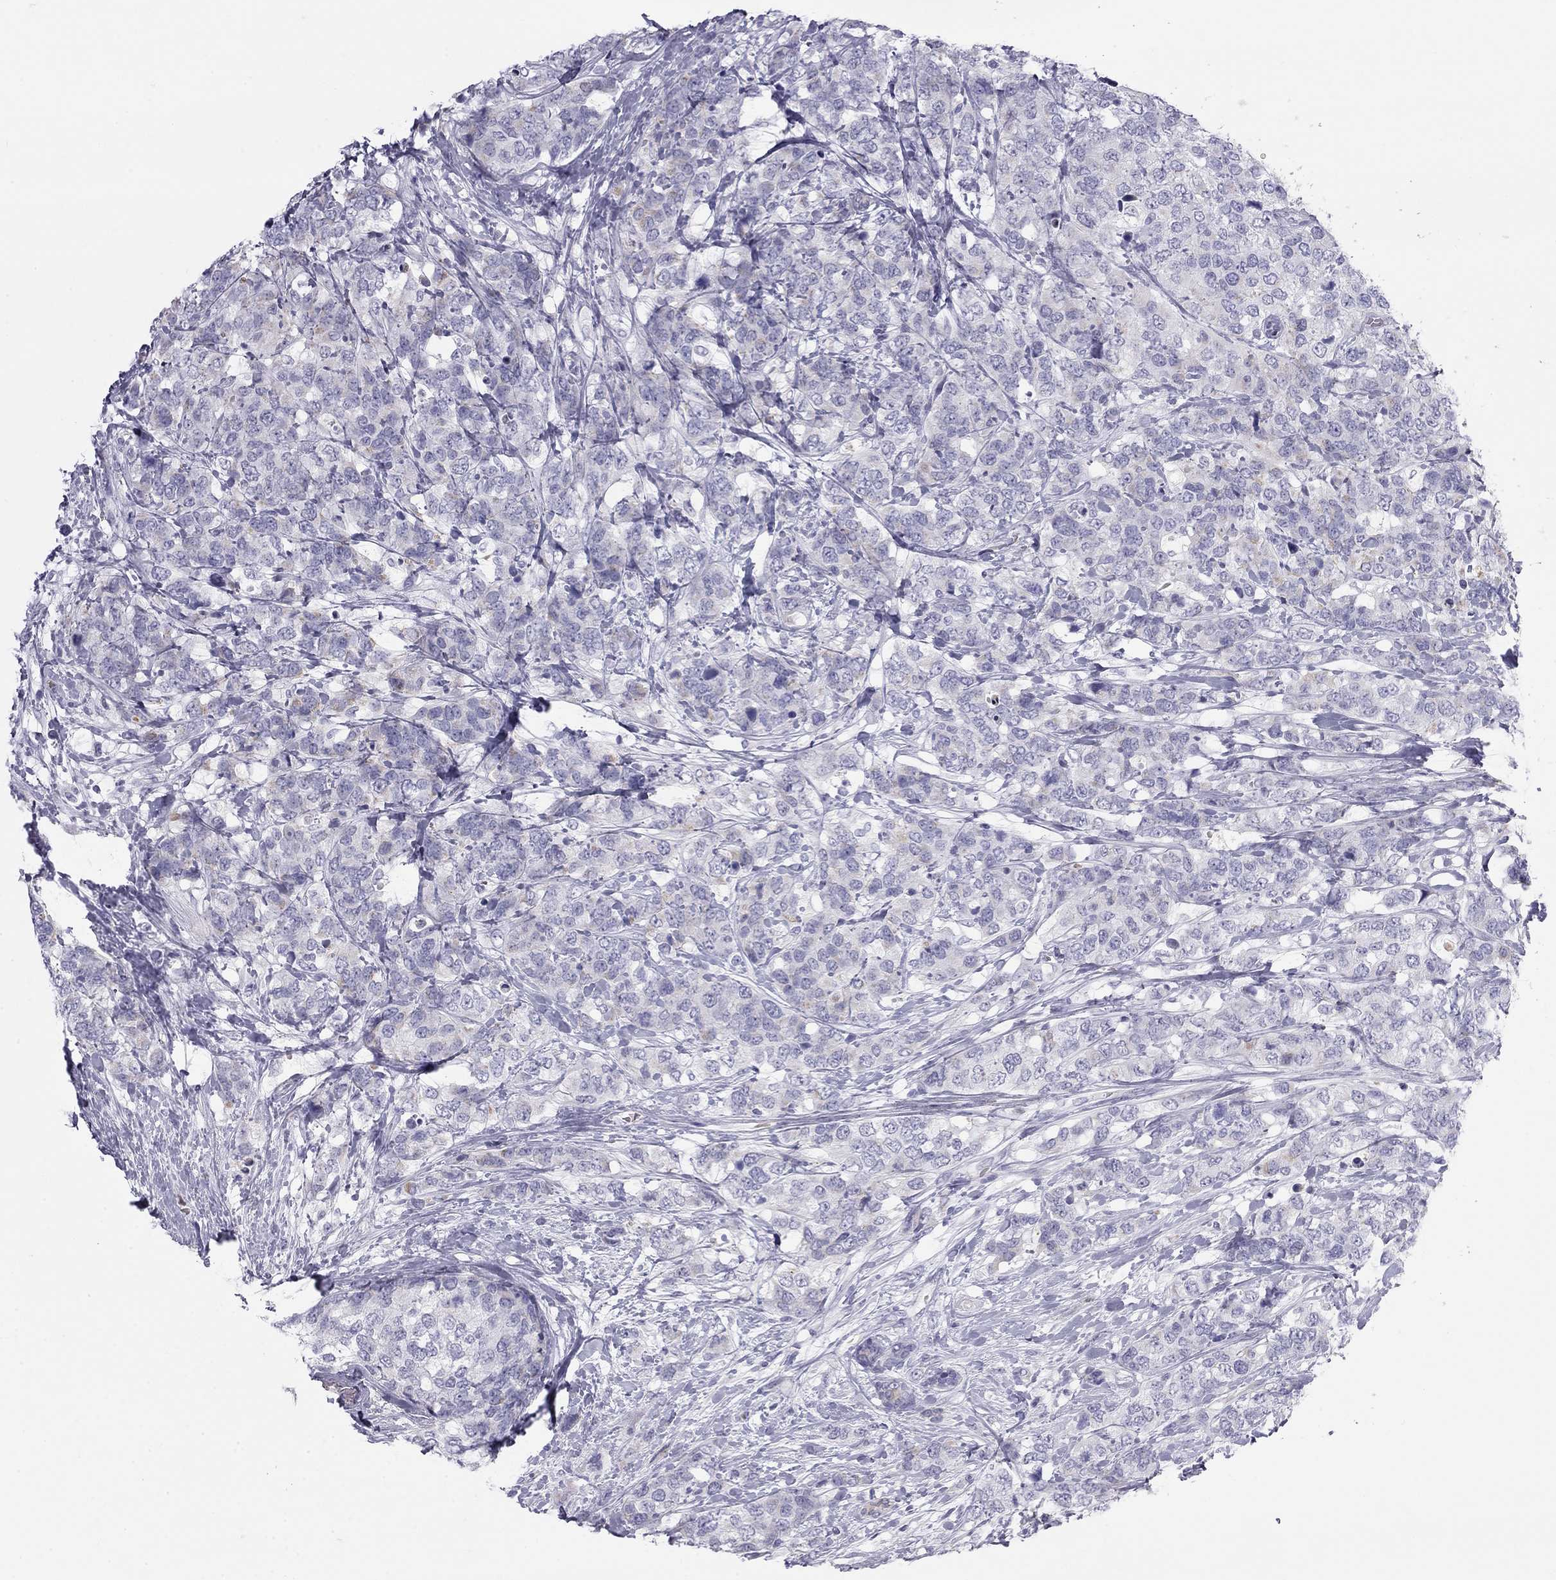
{"staining": {"intensity": "weak", "quantity": "<25%", "location": "cytoplasmic/membranous"}, "tissue": "breast cancer", "cell_type": "Tumor cells", "image_type": "cancer", "snomed": [{"axis": "morphology", "description": "Lobular carcinoma"}, {"axis": "topography", "description": "Breast"}], "caption": "This is an immunohistochemistry (IHC) histopathology image of breast cancer. There is no positivity in tumor cells.", "gene": "TDRD6", "patient": {"sex": "female", "age": 59}}